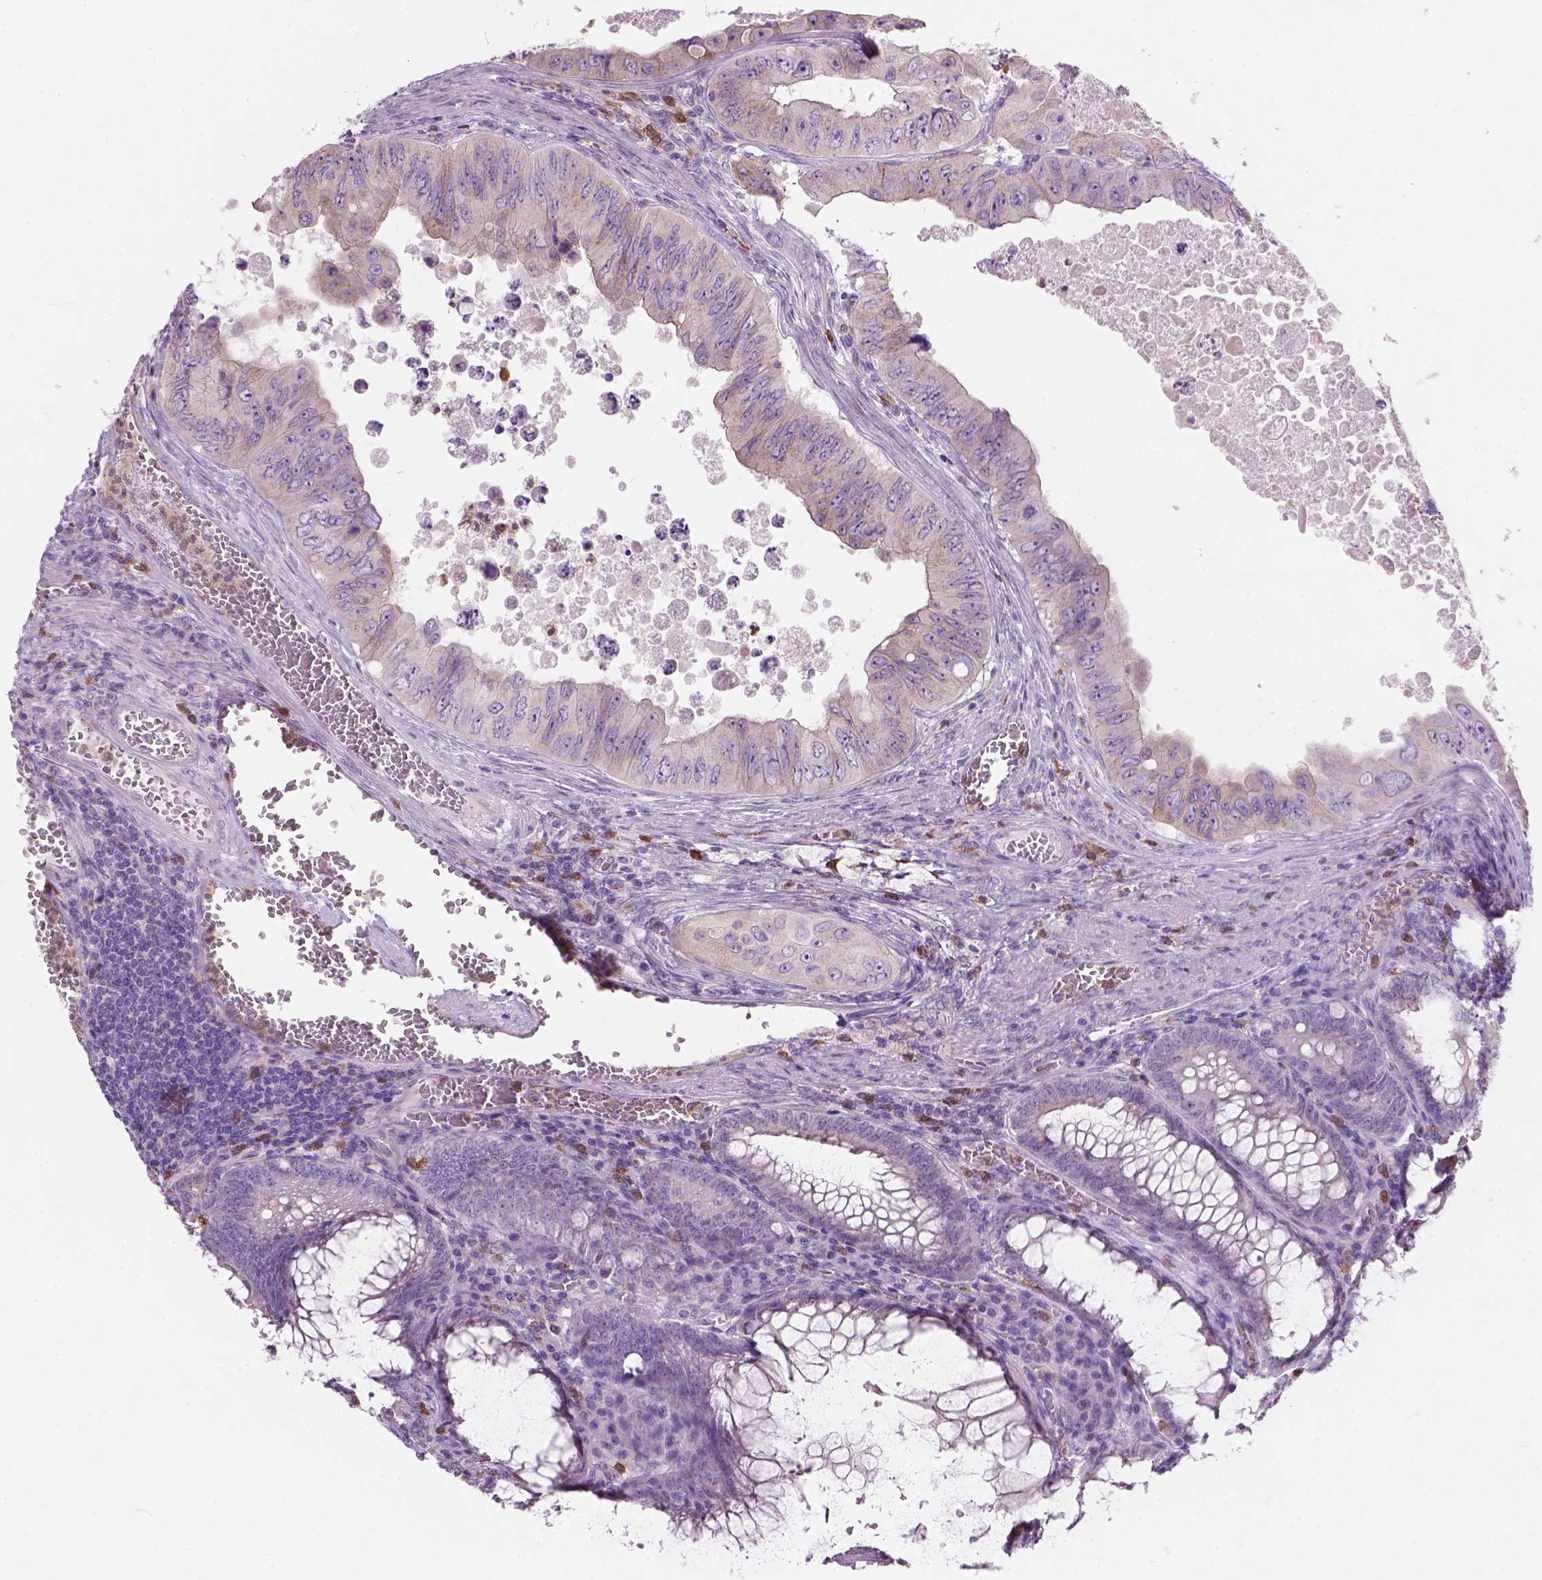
{"staining": {"intensity": "negative", "quantity": "none", "location": "none"}, "tissue": "colorectal cancer", "cell_type": "Tumor cells", "image_type": "cancer", "snomed": [{"axis": "morphology", "description": "Adenocarcinoma, NOS"}, {"axis": "topography", "description": "Colon"}], "caption": "IHC histopathology image of neoplastic tissue: human colorectal adenocarcinoma stained with DAB reveals no significant protein expression in tumor cells.", "gene": "CD84", "patient": {"sex": "female", "age": 84}}